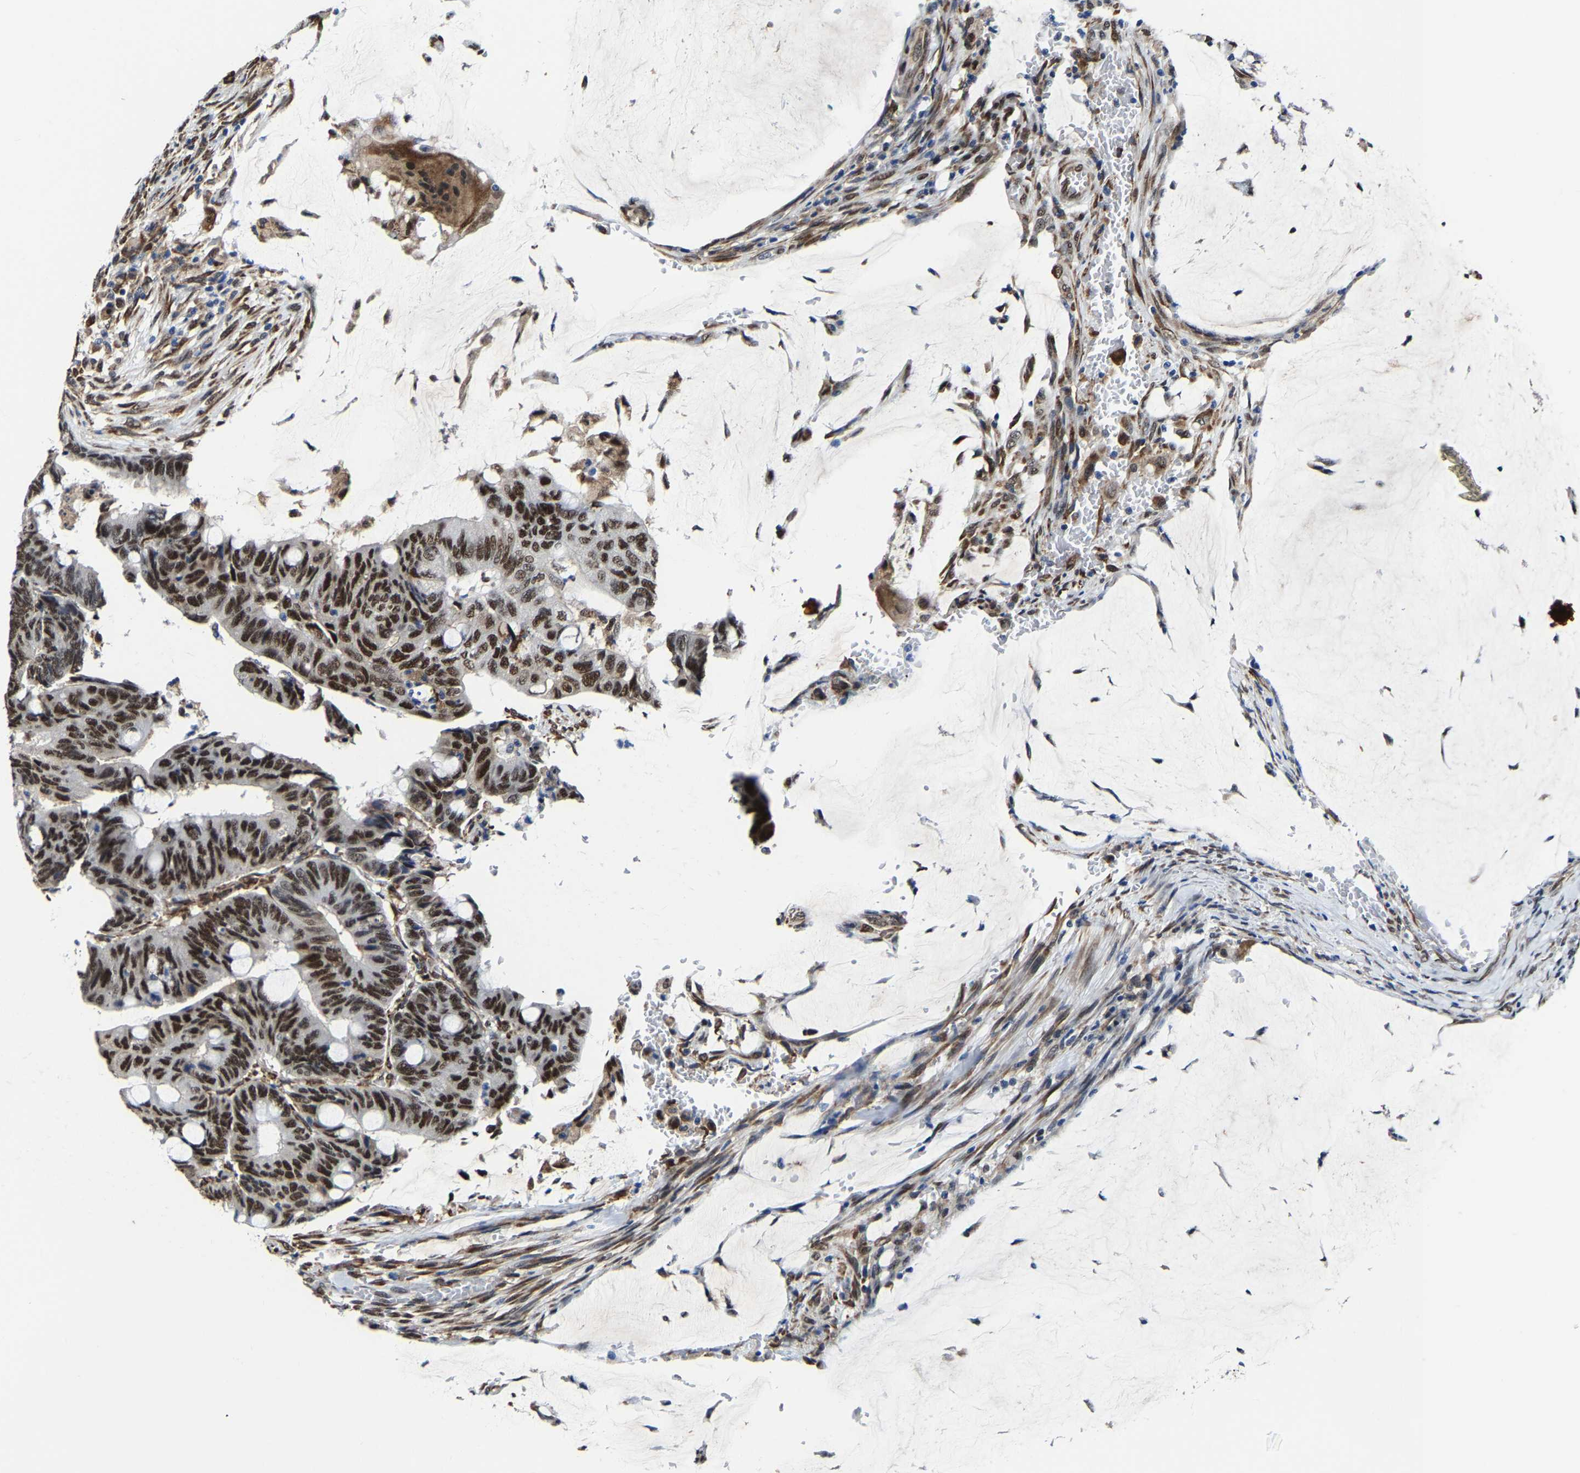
{"staining": {"intensity": "strong", "quantity": ">75%", "location": "nuclear"}, "tissue": "colorectal cancer", "cell_type": "Tumor cells", "image_type": "cancer", "snomed": [{"axis": "morphology", "description": "Normal tissue, NOS"}, {"axis": "morphology", "description": "Adenocarcinoma, NOS"}, {"axis": "topography", "description": "Rectum"}, {"axis": "topography", "description": "Peripheral nerve tissue"}], "caption": "DAB immunohistochemical staining of colorectal cancer displays strong nuclear protein staining in approximately >75% of tumor cells.", "gene": "METTL1", "patient": {"sex": "male", "age": 92}}